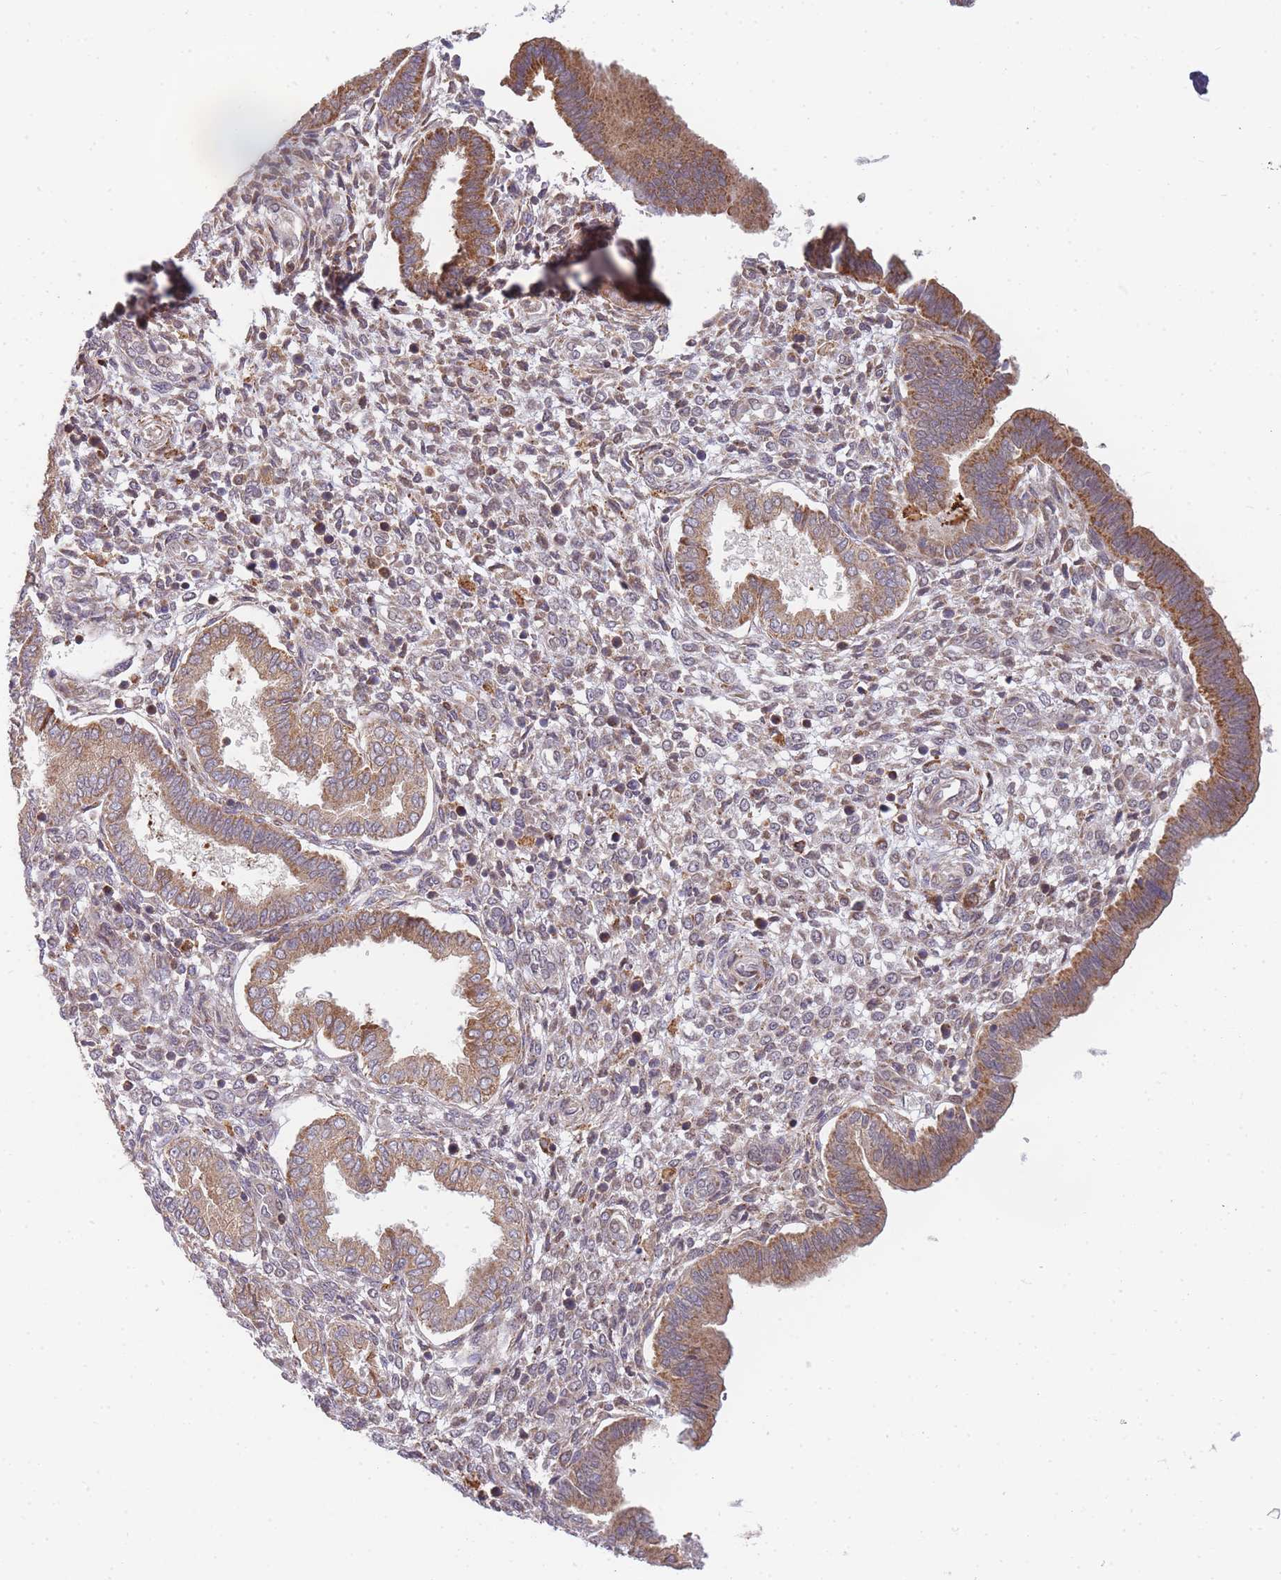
{"staining": {"intensity": "moderate", "quantity": "<25%", "location": "cytoplasmic/membranous"}, "tissue": "endometrium", "cell_type": "Cells in endometrial stroma", "image_type": "normal", "snomed": [{"axis": "morphology", "description": "Normal tissue, NOS"}, {"axis": "topography", "description": "Endometrium"}], "caption": "Immunohistochemistry (IHC) histopathology image of normal endometrium: endometrium stained using immunohistochemistry displays low levels of moderate protein expression localized specifically in the cytoplasmic/membranous of cells in endometrial stroma, appearing as a cytoplasmic/membranous brown color.", "gene": "TRIM26", "patient": {"sex": "female", "age": 24}}